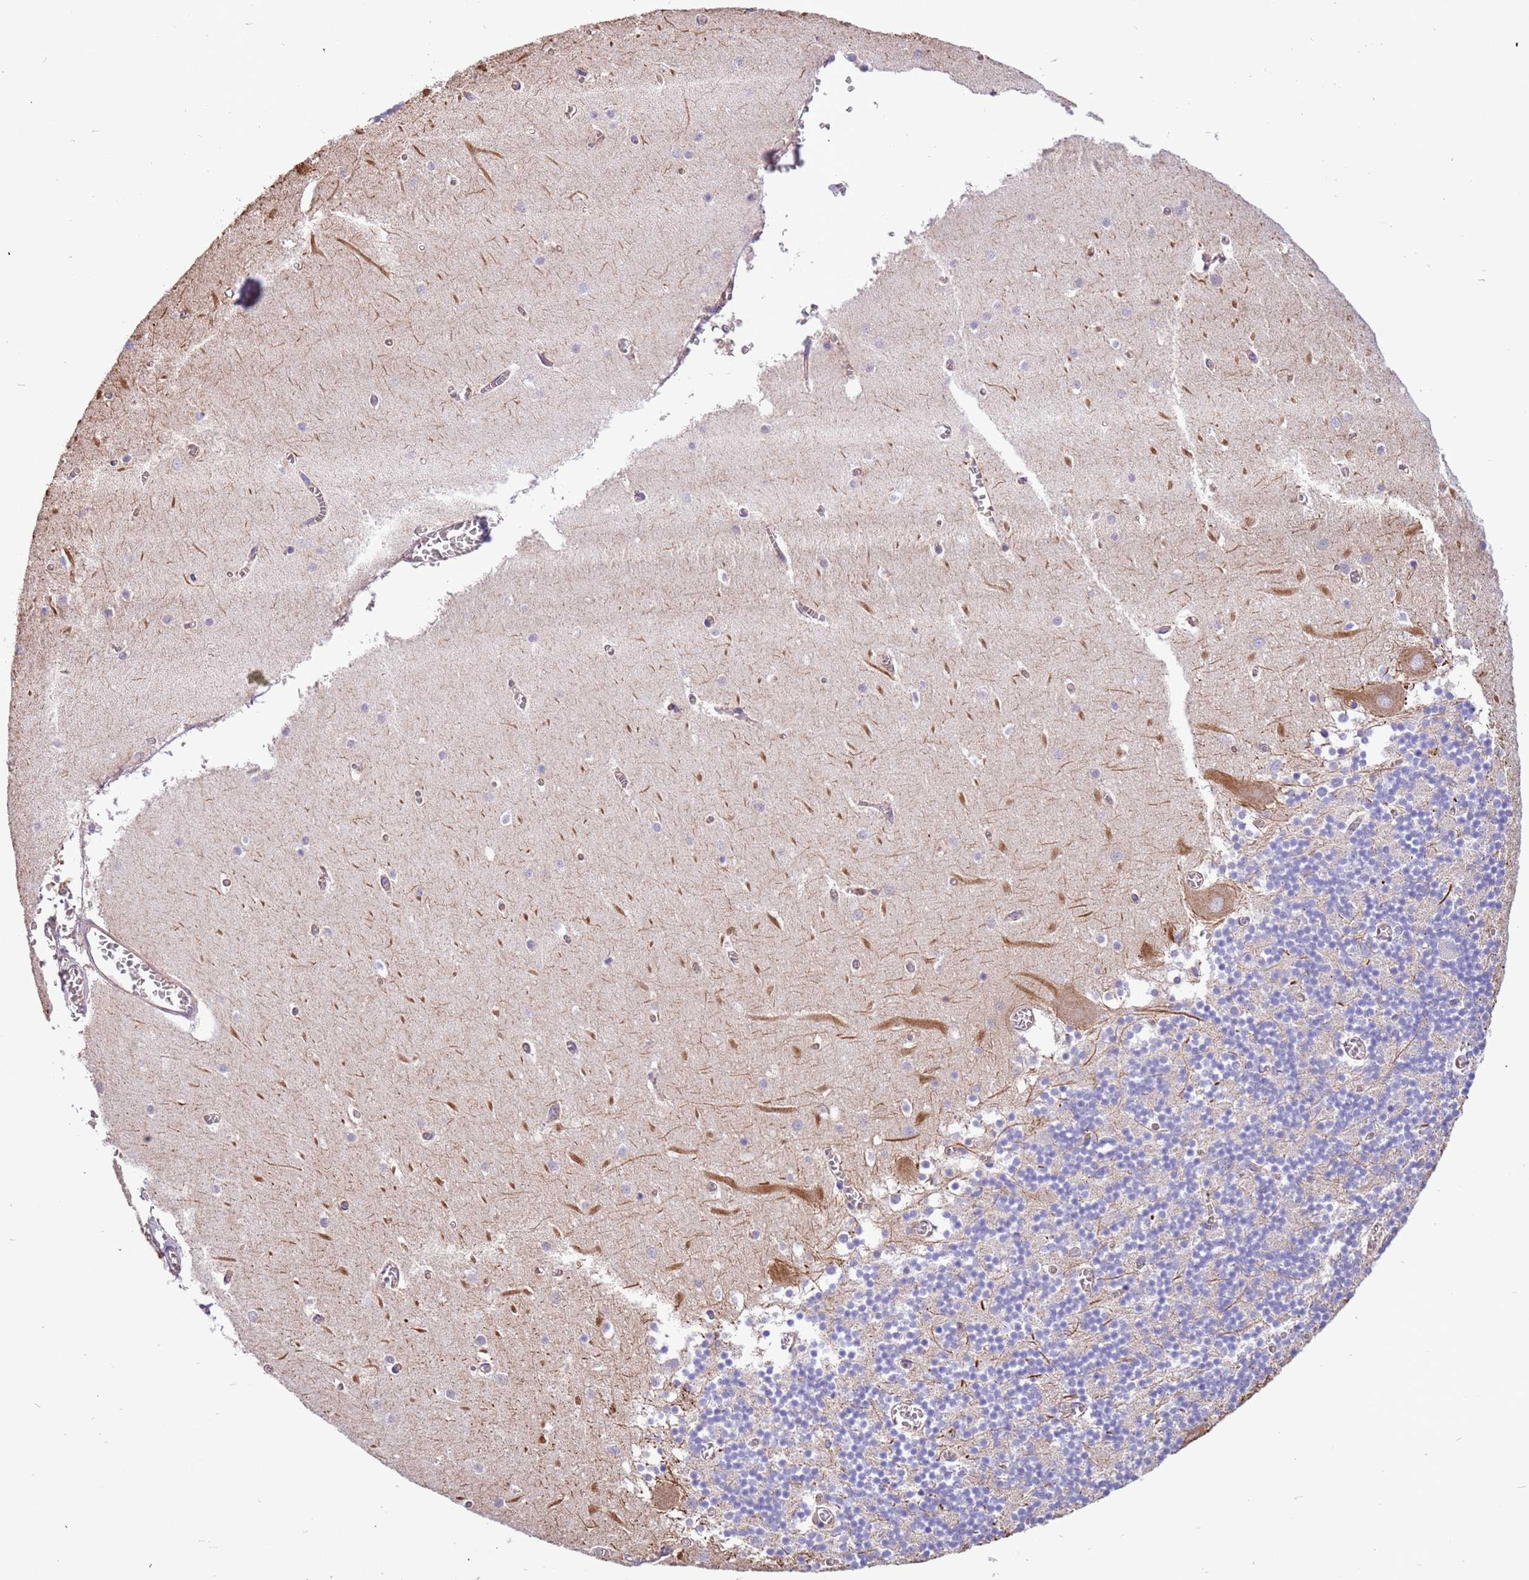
{"staining": {"intensity": "negative", "quantity": "none", "location": "none"}, "tissue": "cerebellum", "cell_type": "Cells in granular layer", "image_type": "normal", "snomed": [{"axis": "morphology", "description": "Normal tissue, NOS"}, {"axis": "topography", "description": "Cerebellum"}], "caption": "Immunohistochemistry of normal human cerebellum exhibits no staining in cells in granular layer.", "gene": "NAALADL1", "patient": {"sex": "female", "age": 28}}